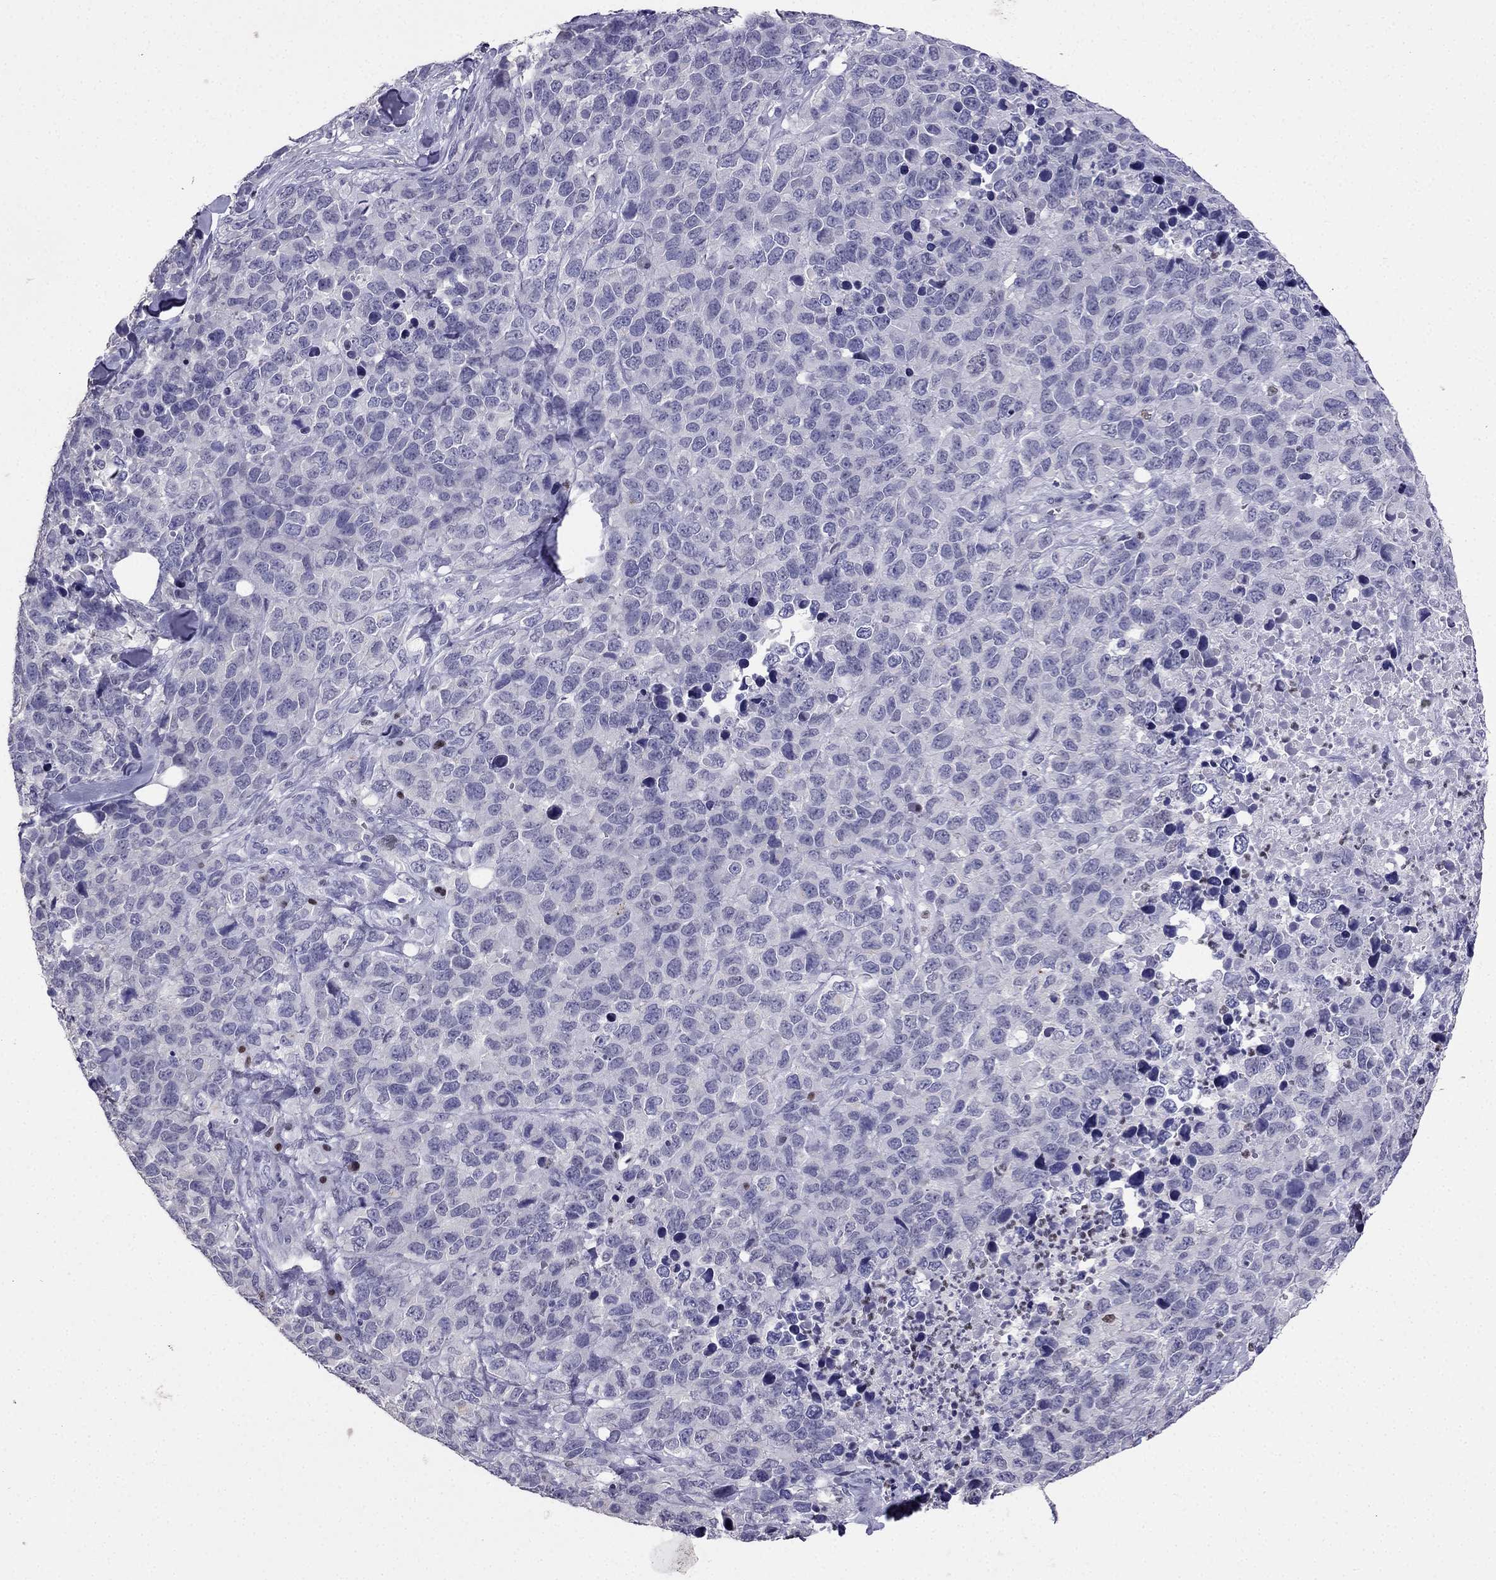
{"staining": {"intensity": "negative", "quantity": "none", "location": "none"}, "tissue": "melanoma", "cell_type": "Tumor cells", "image_type": "cancer", "snomed": [{"axis": "morphology", "description": "Malignant melanoma, Metastatic site"}, {"axis": "topography", "description": "Skin"}], "caption": "IHC of human malignant melanoma (metastatic site) reveals no staining in tumor cells.", "gene": "ARID3A", "patient": {"sex": "male", "age": 84}}